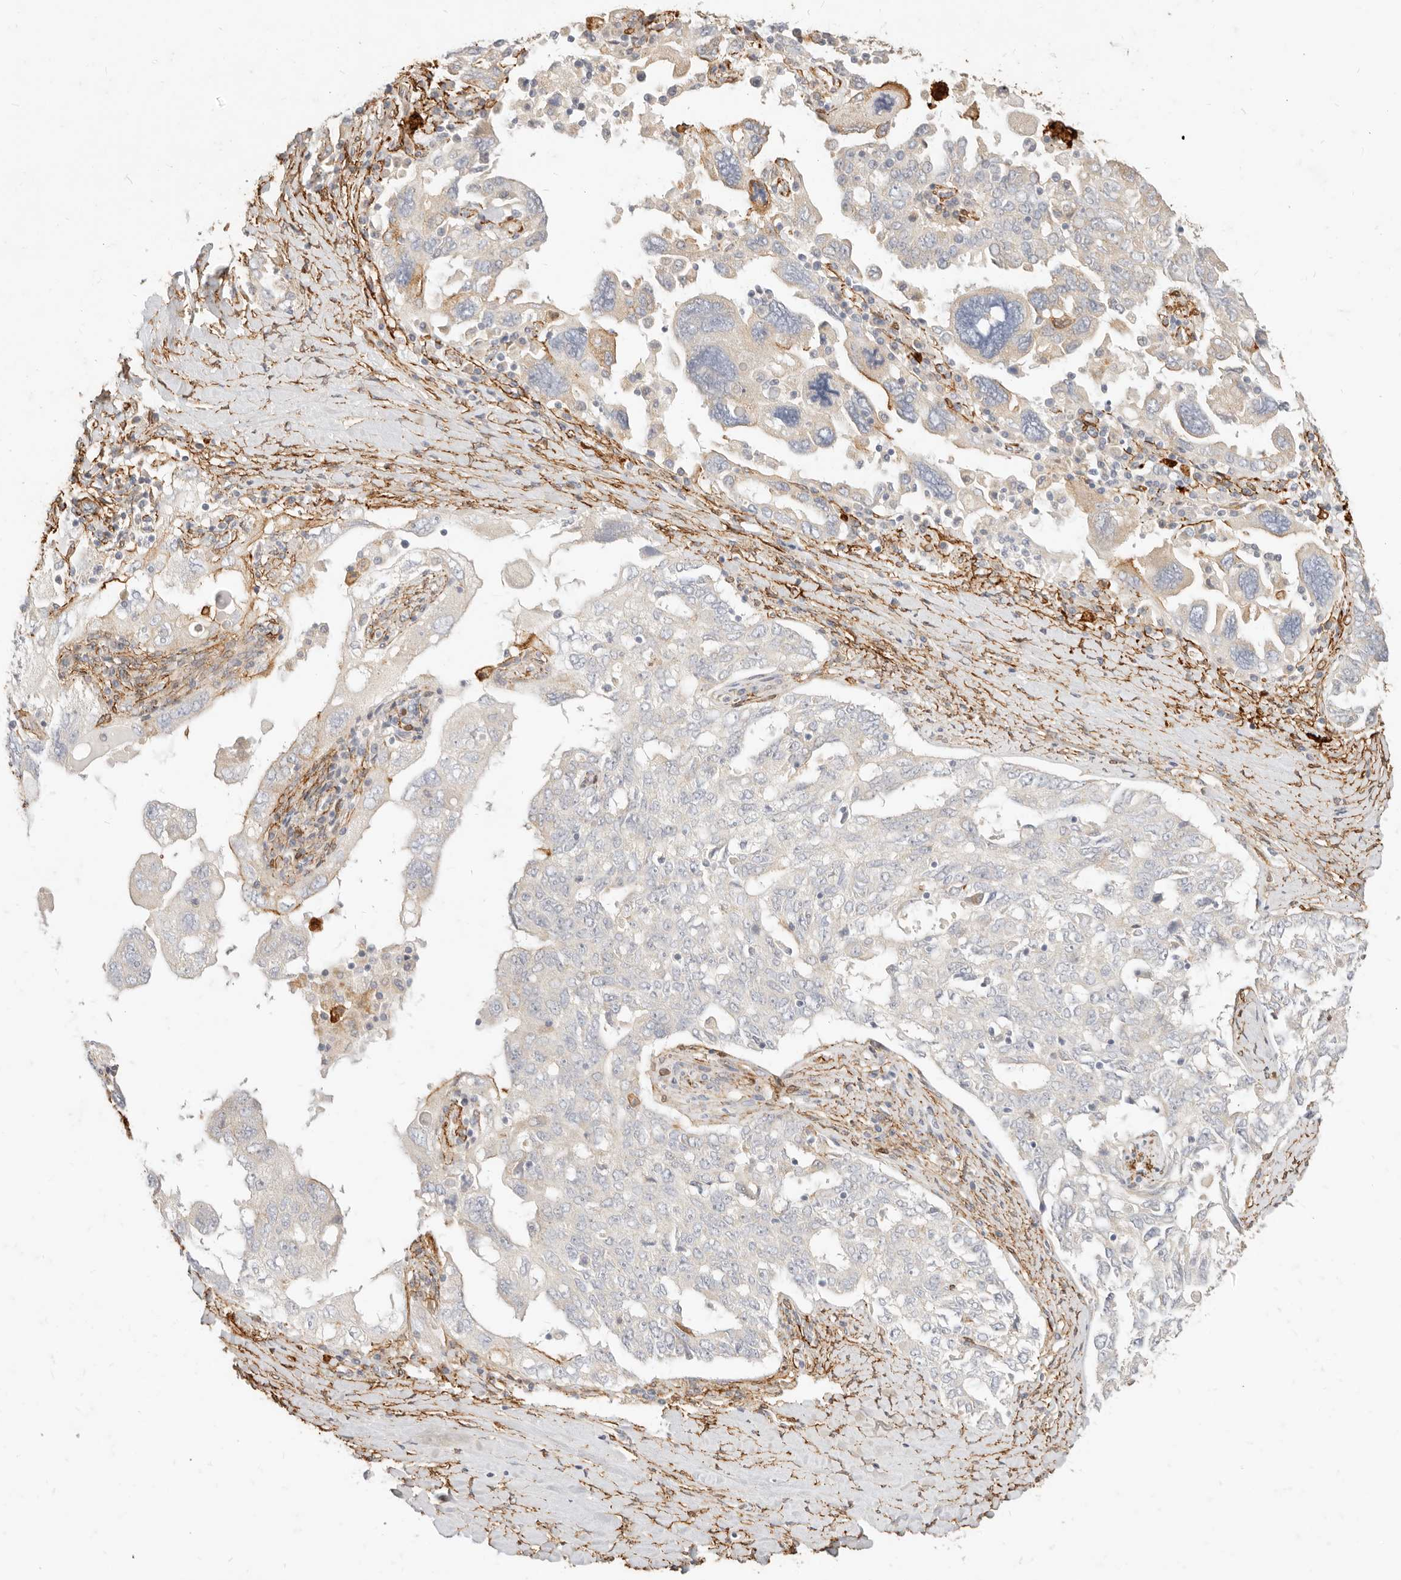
{"staining": {"intensity": "negative", "quantity": "none", "location": "none"}, "tissue": "ovarian cancer", "cell_type": "Tumor cells", "image_type": "cancer", "snomed": [{"axis": "morphology", "description": "Carcinoma, endometroid"}, {"axis": "topography", "description": "Ovary"}], "caption": "High power microscopy micrograph of an IHC micrograph of ovarian cancer, revealing no significant expression in tumor cells.", "gene": "TMTC2", "patient": {"sex": "female", "age": 62}}